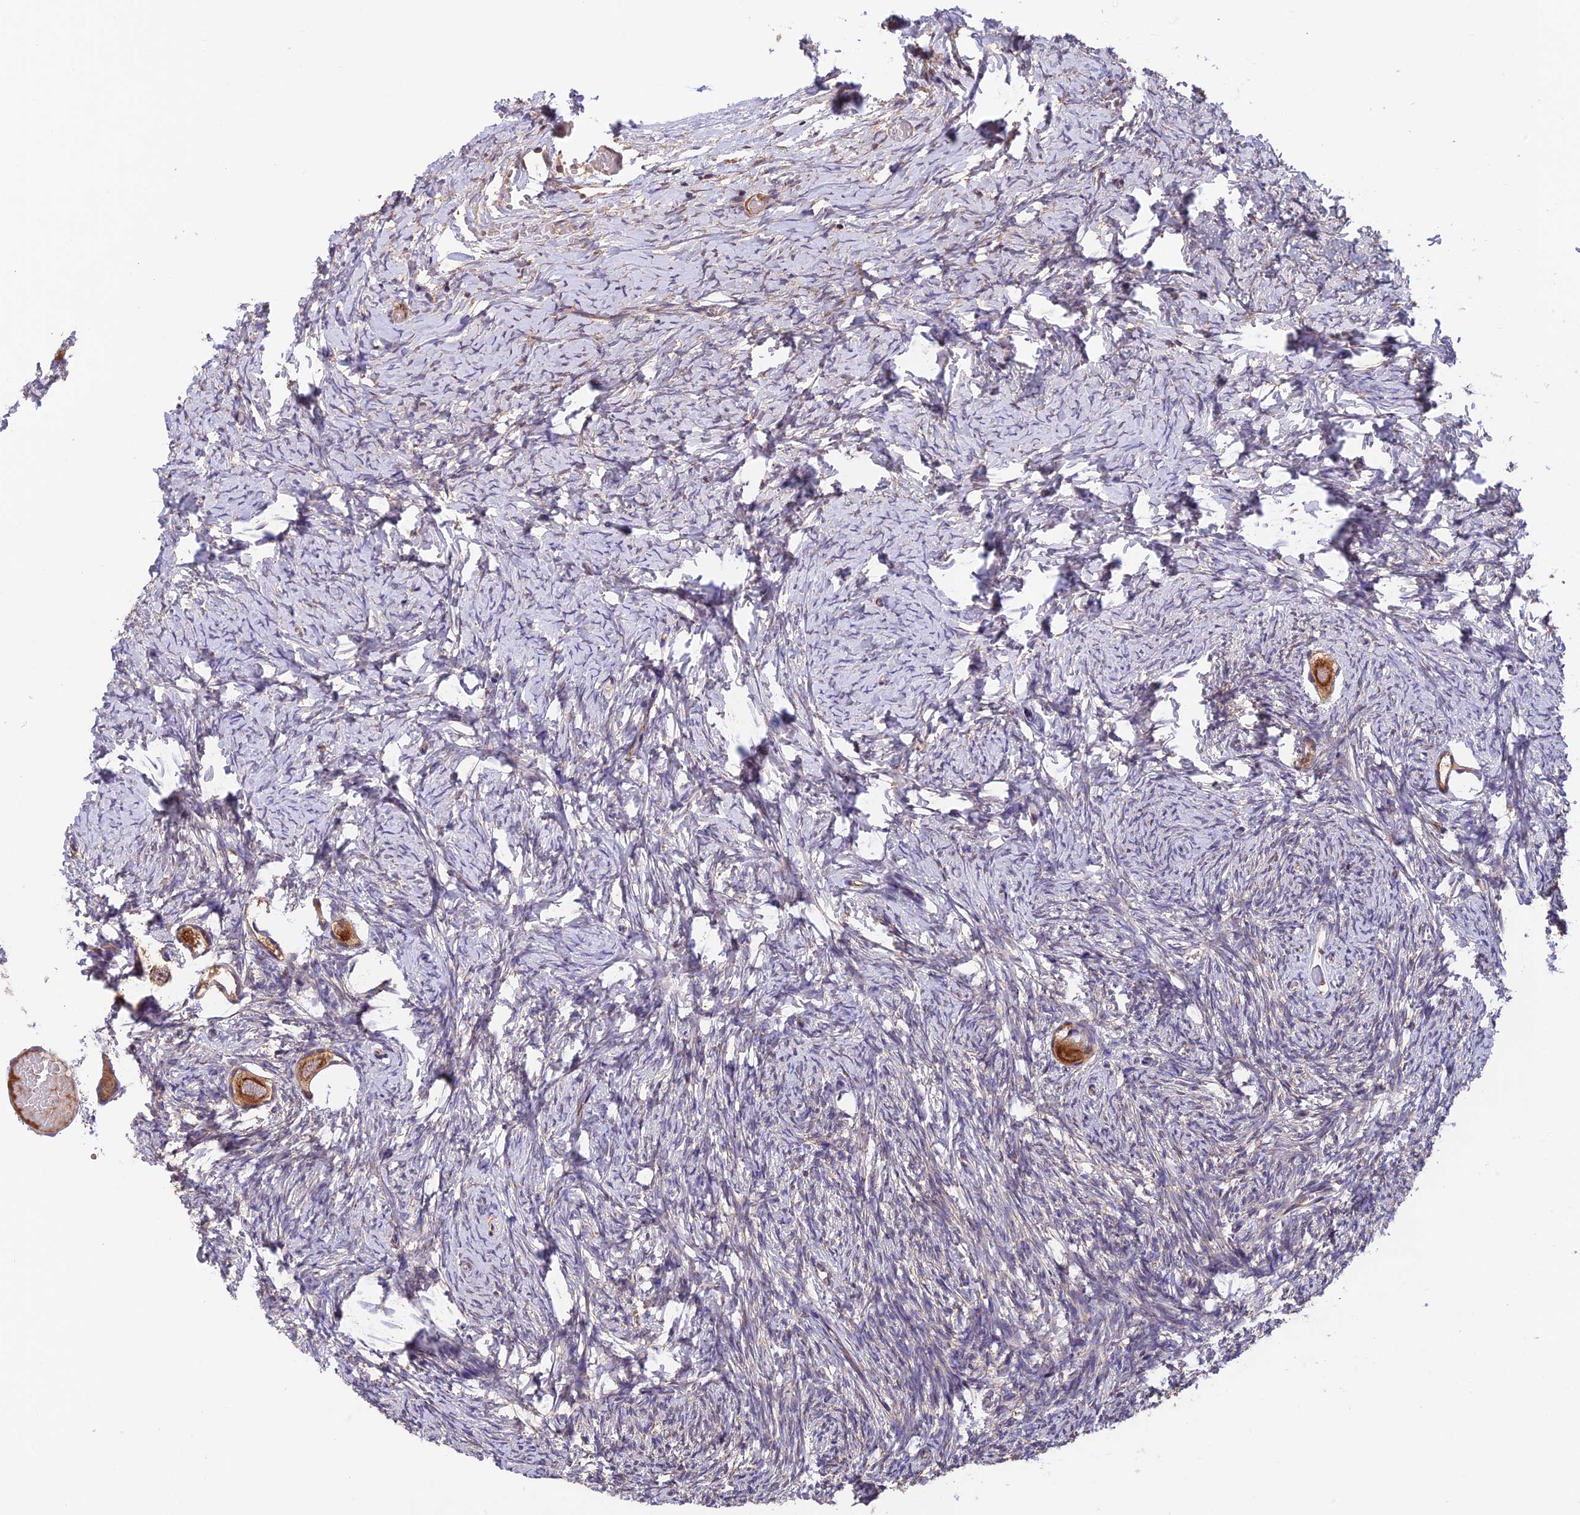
{"staining": {"intensity": "moderate", "quantity": ">75%", "location": "cytoplasmic/membranous"}, "tissue": "ovary", "cell_type": "Follicle cells", "image_type": "normal", "snomed": [{"axis": "morphology", "description": "Normal tissue, NOS"}, {"axis": "topography", "description": "Ovary"}], "caption": "This micrograph reveals benign ovary stained with IHC to label a protein in brown. The cytoplasmic/membranous of follicle cells show moderate positivity for the protein. Nuclei are counter-stained blue.", "gene": "MNS1", "patient": {"sex": "female", "age": 27}}